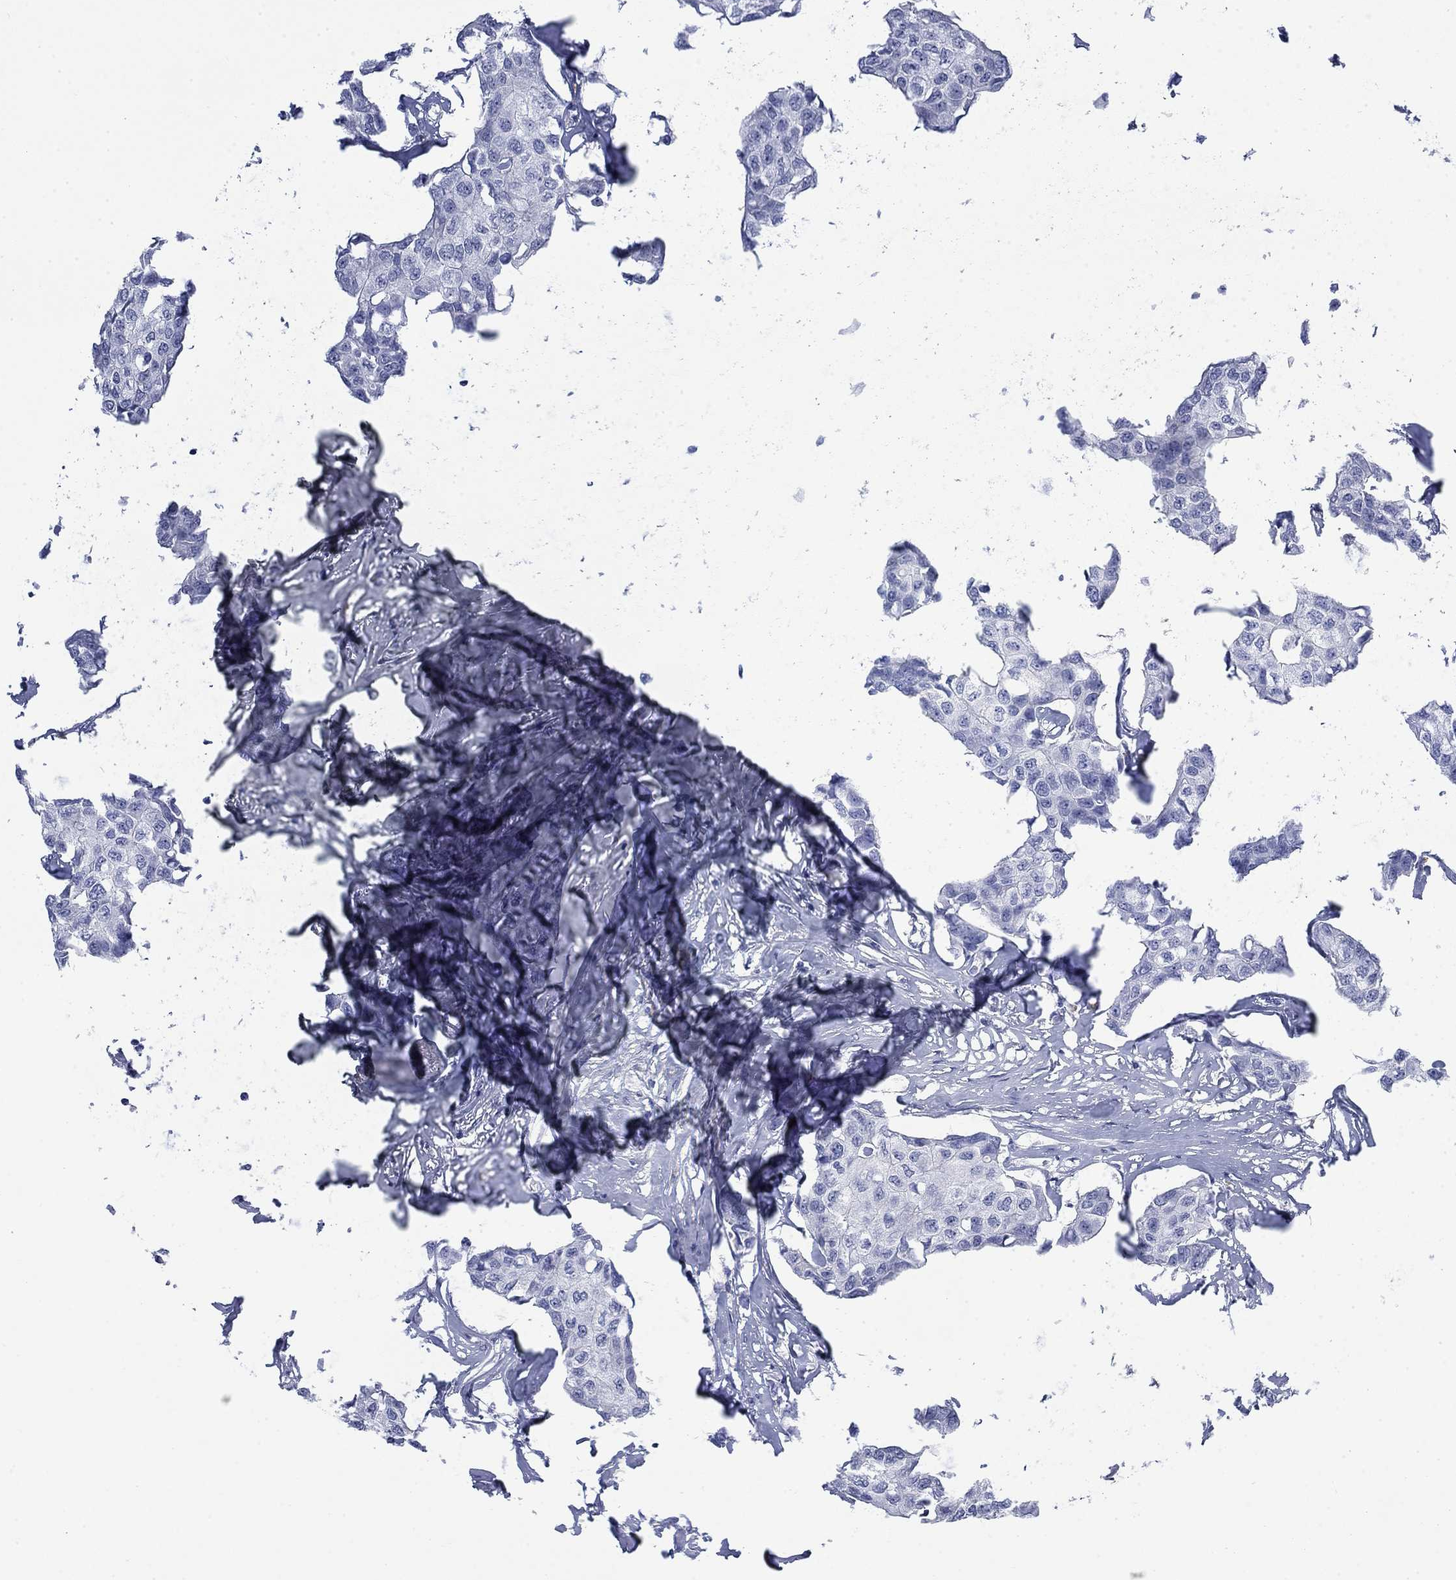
{"staining": {"intensity": "negative", "quantity": "none", "location": "none"}, "tissue": "breast cancer", "cell_type": "Tumor cells", "image_type": "cancer", "snomed": [{"axis": "morphology", "description": "Duct carcinoma"}, {"axis": "topography", "description": "Breast"}], "caption": "Human breast infiltrating ductal carcinoma stained for a protein using immunohistochemistry reveals no expression in tumor cells.", "gene": "IGF2BP3", "patient": {"sex": "female", "age": 80}}